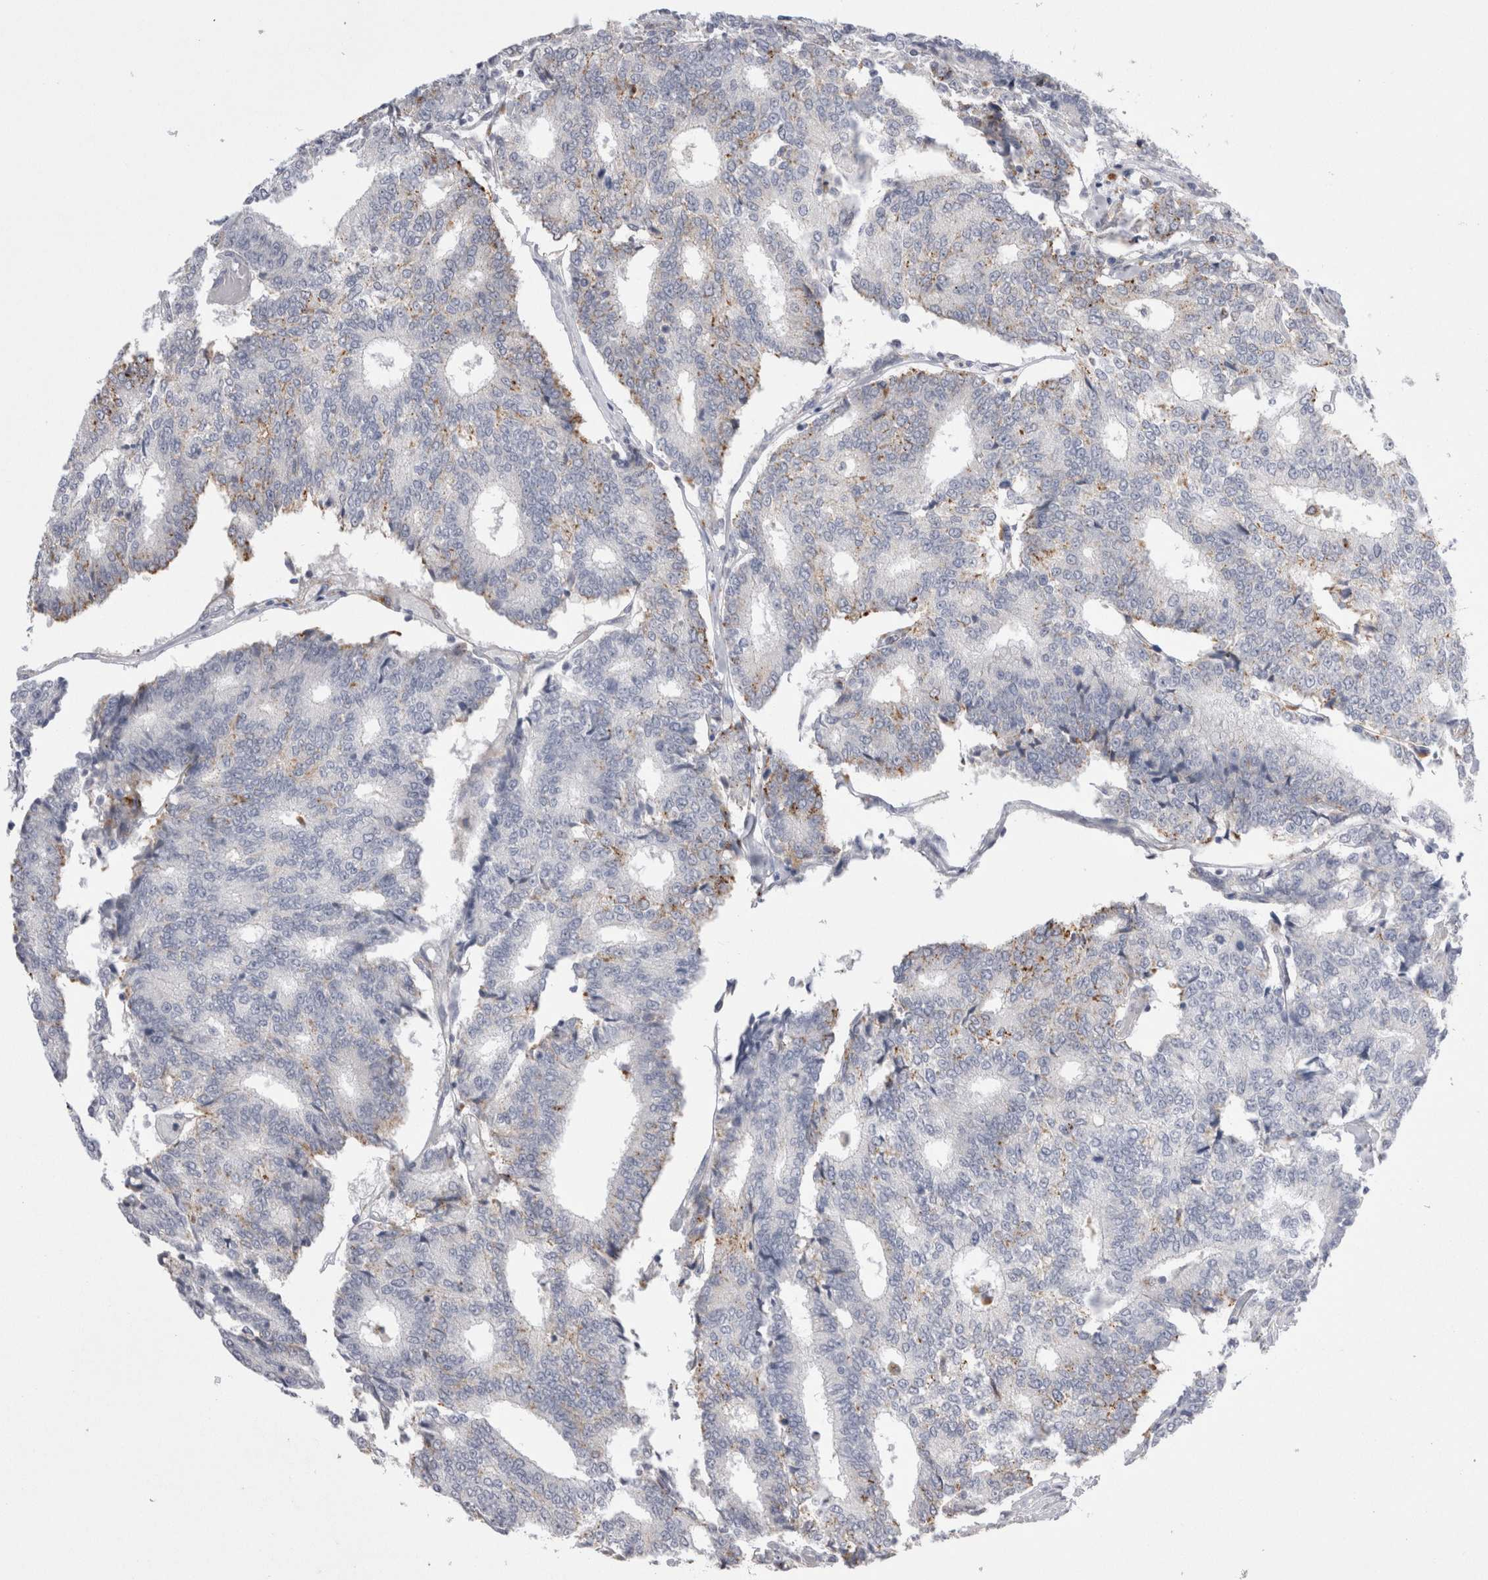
{"staining": {"intensity": "weak", "quantity": "<25%", "location": "cytoplasmic/membranous"}, "tissue": "prostate cancer", "cell_type": "Tumor cells", "image_type": "cancer", "snomed": [{"axis": "morphology", "description": "Normal tissue, NOS"}, {"axis": "morphology", "description": "Adenocarcinoma, High grade"}, {"axis": "topography", "description": "Prostate"}, {"axis": "topography", "description": "Seminal veicle"}], "caption": "A histopathology image of prostate cancer (adenocarcinoma (high-grade)) stained for a protein demonstrates no brown staining in tumor cells.", "gene": "EPDR1", "patient": {"sex": "male", "age": 55}}